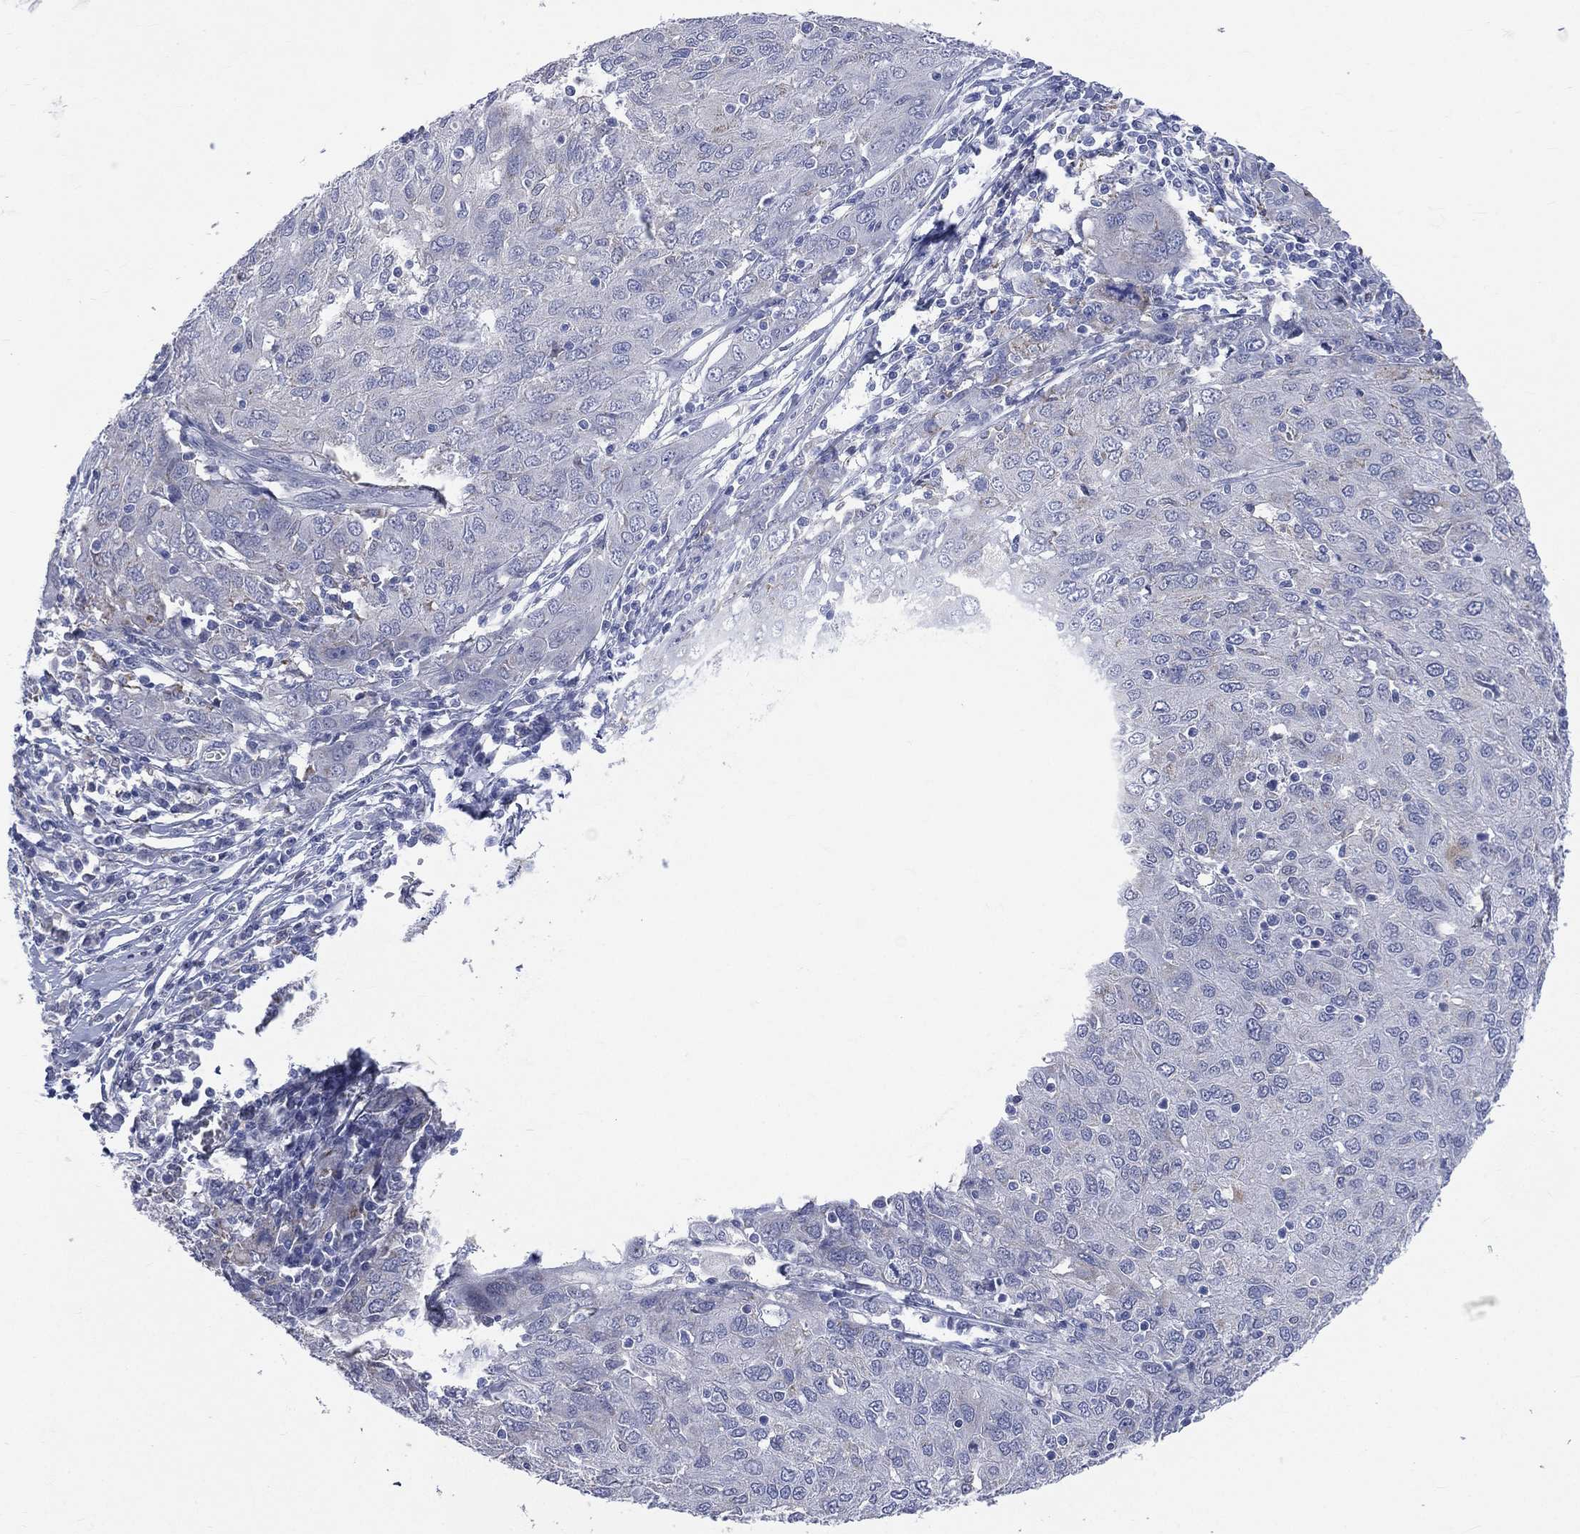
{"staining": {"intensity": "negative", "quantity": "none", "location": "none"}, "tissue": "ovarian cancer", "cell_type": "Tumor cells", "image_type": "cancer", "snomed": [{"axis": "morphology", "description": "Carcinoma, endometroid"}, {"axis": "topography", "description": "Ovary"}], "caption": "The micrograph reveals no significant staining in tumor cells of ovarian endometroid carcinoma. (Stains: DAB (3,3'-diaminobenzidine) immunohistochemistry (IHC) with hematoxylin counter stain, Microscopy: brightfield microscopy at high magnification).", "gene": "AKAP3", "patient": {"sex": "female", "age": 50}}